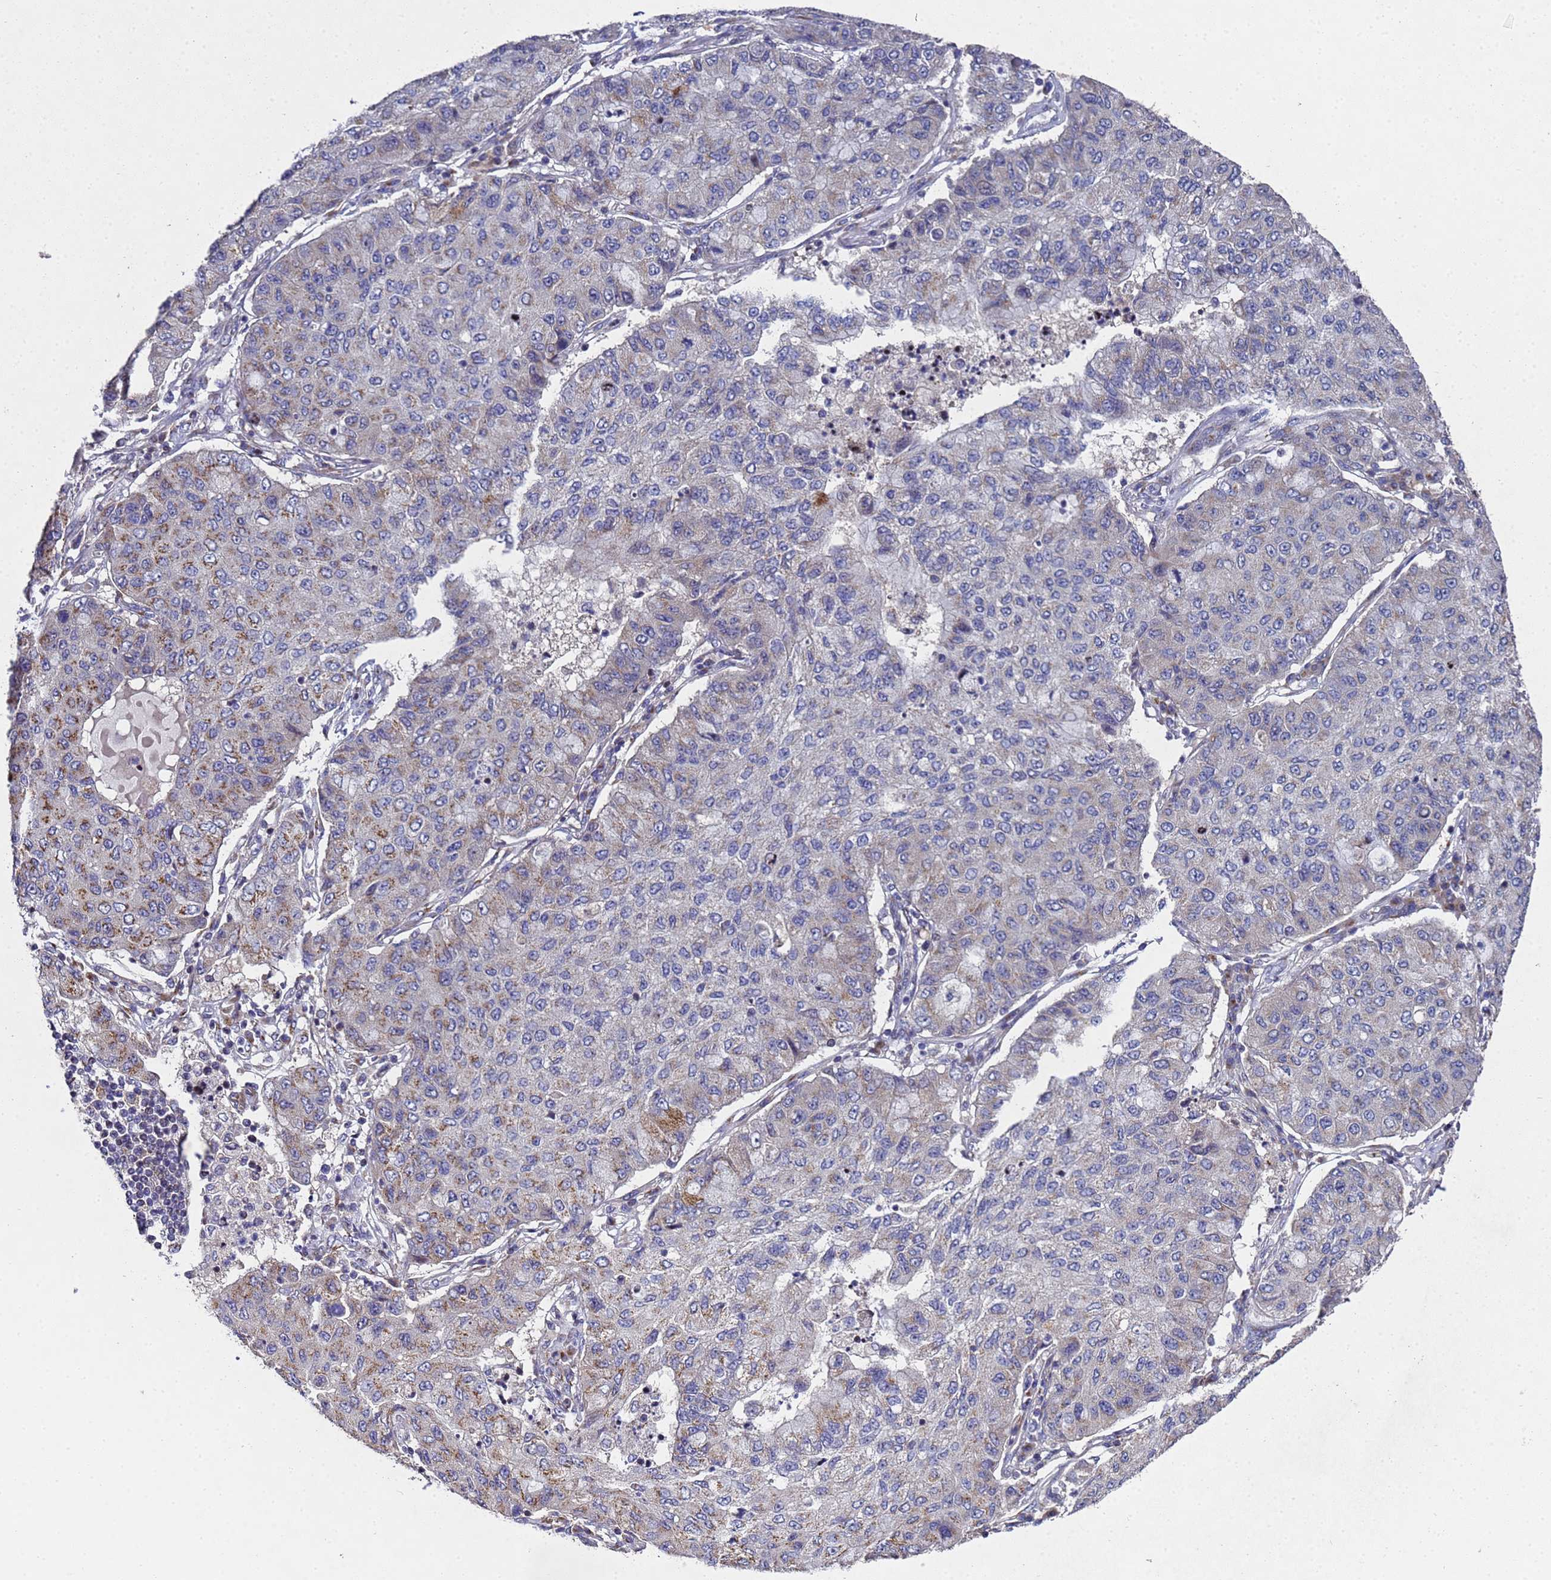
{"staining": {"intensity": "moderate", "quantity": "<25%", "location": "cytoplasmic/membranous"}, "tissue": "lung cancer", "cell_type": "Tumor cells", "image_type": "cancer", "snomed": [{"axis": "morphology", "description": "Squamous cell carcinoma, NOS"}, {"axis": "topography", "description": "Lung"}], "caption": "This photomicrograph demonstrates lung cancer (squamous cell carcinoma) stained with immunohistochemistry to label a protein in brown. The cytoplasmic/membranous of tumor cells show moderate positivity for the protein. Nuclei are counter-stained blue.", "gene": "NSUN6", "patient": {"sex": "male", "age": 74}}